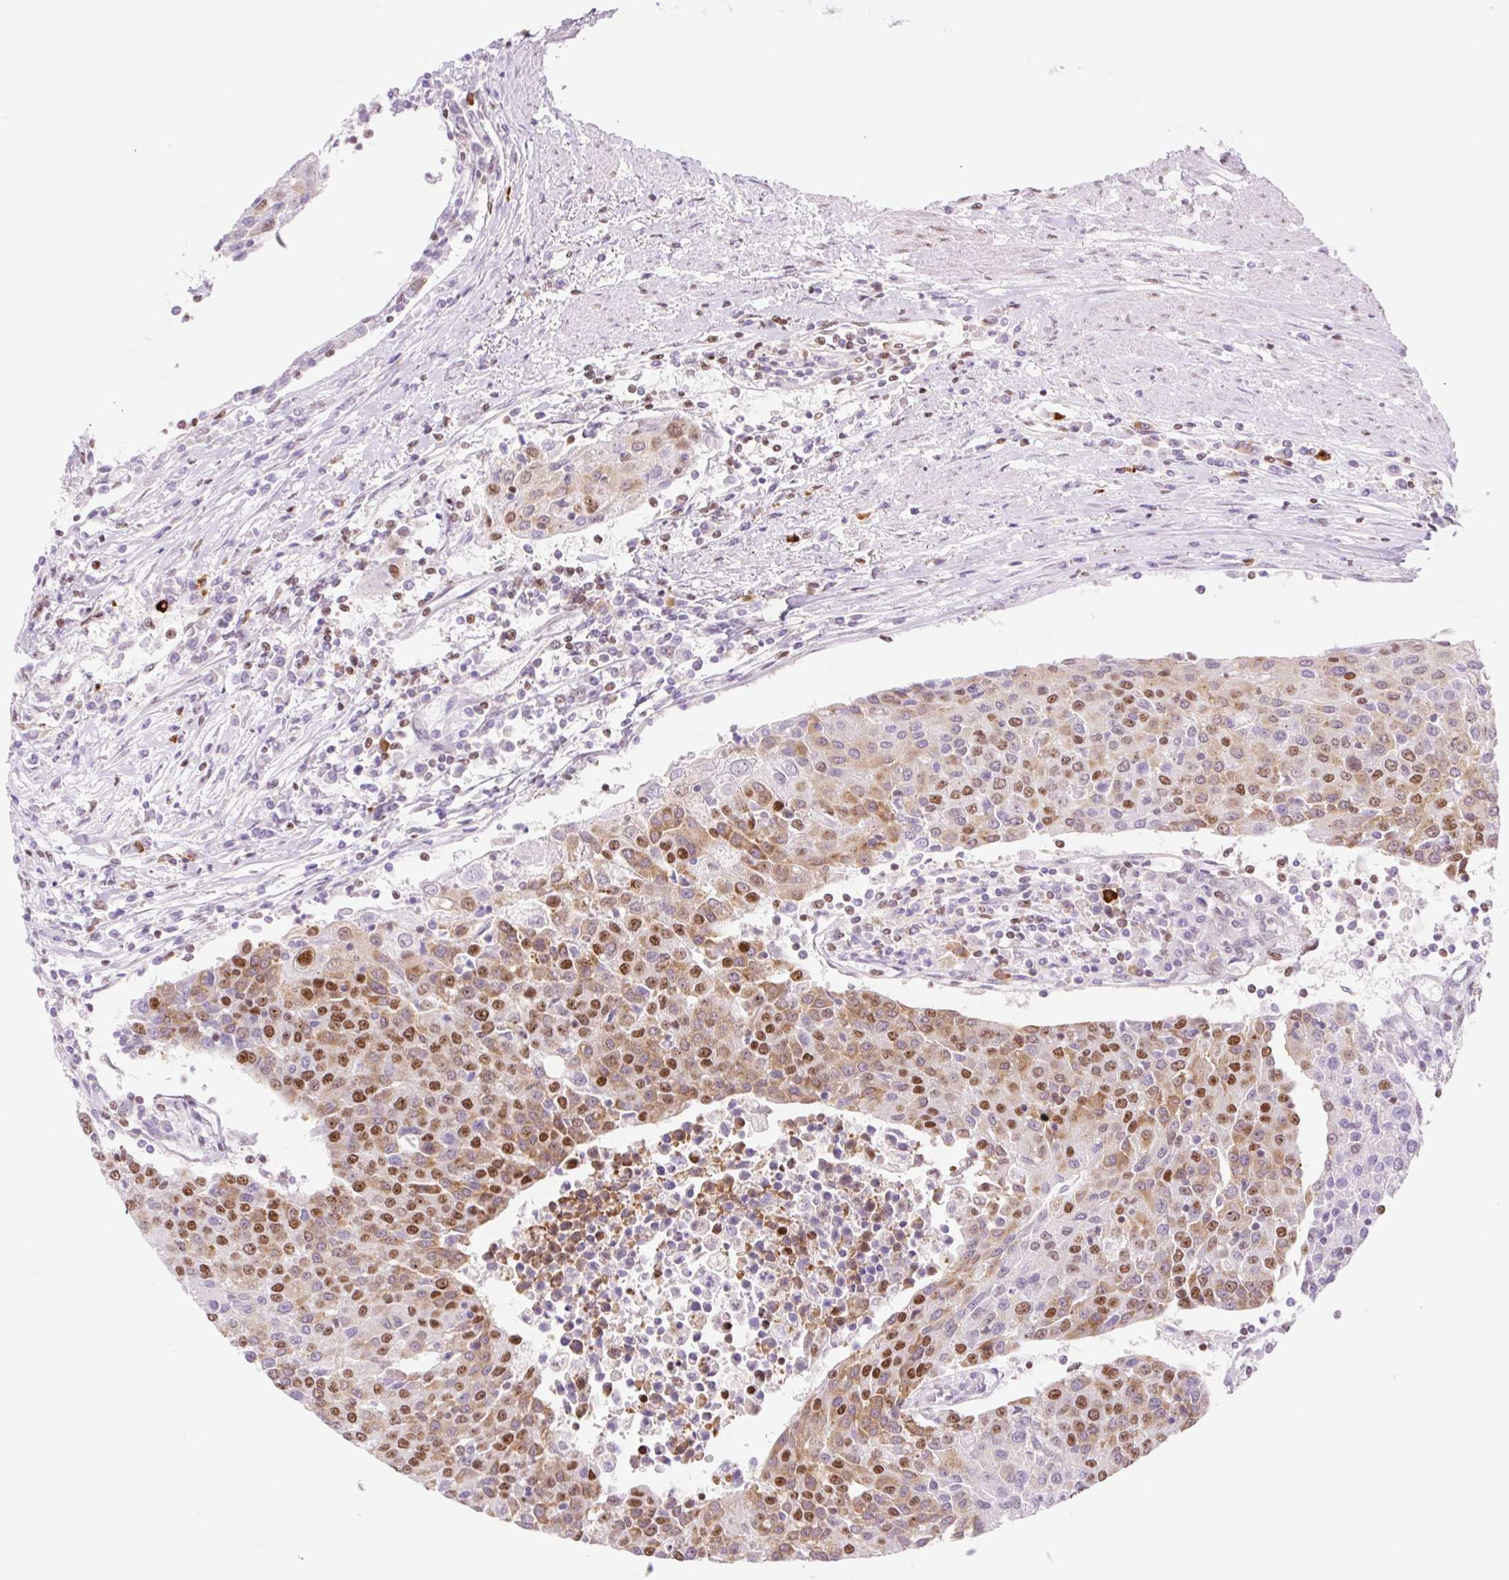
{"staining": {"intensity": "moderate", "quantity": "25%-75%", "location": "cytoplasmic/membranous,nuclear"}, "tissue": "urothelial cancer", "cell_type": "Tumor cells", "image_type": "cancer", "snomed": [{"axis": "morphology", "description": "Urothelial carcinoma, High grade"}, {"axis": "topography", "description": "Urinary bladder"}], "caption": "Approximately 25%-75% of tumor cells in urothelial carcinoma (high-grade) exhibit moderate cytoplasmic/membranous and nuclear protein positivity as visualized by brown immunohistochemical staining.", "gene": "PRDM11", "patient": {"sex": "female", "age": 85}}